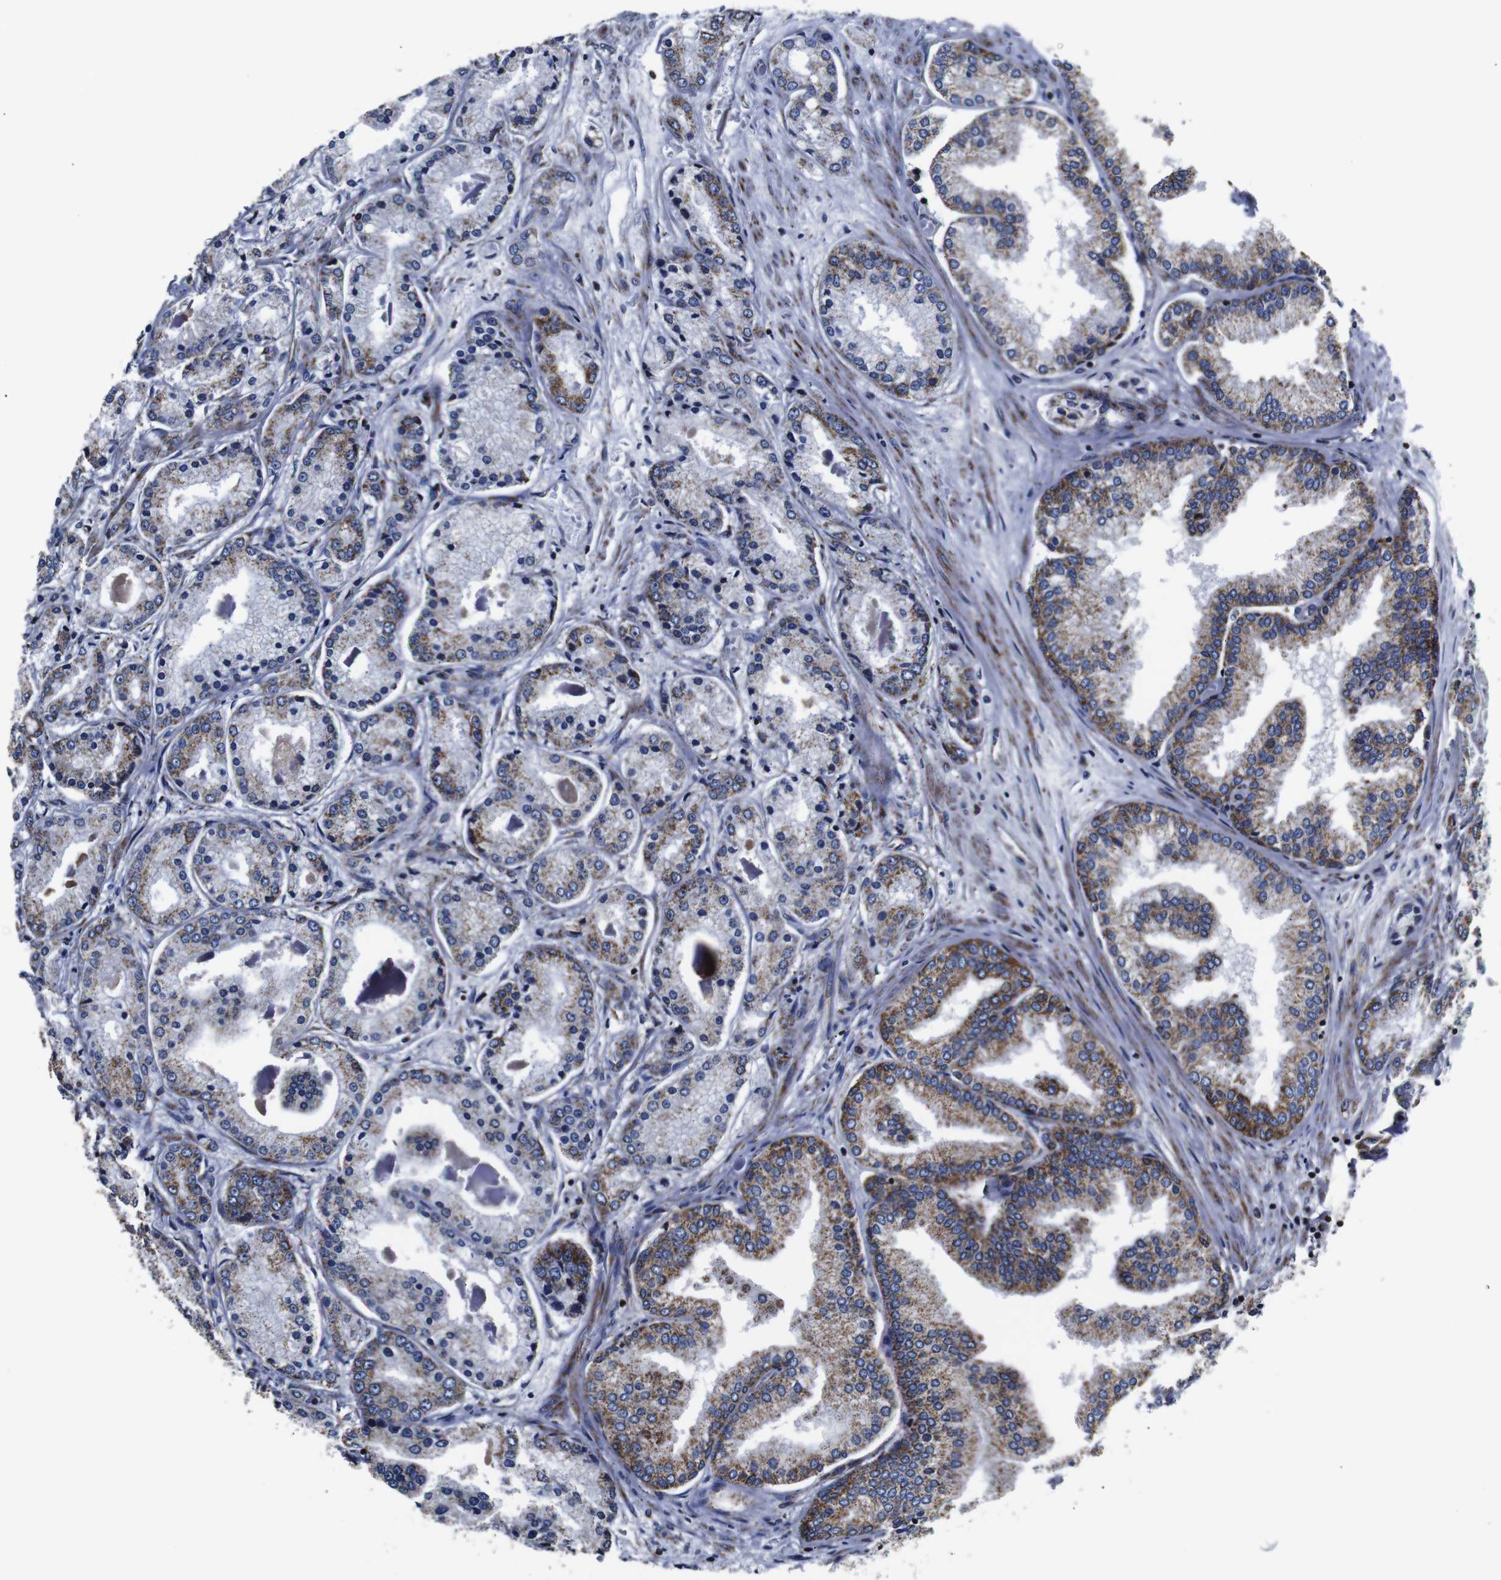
{"staining": {"intensity": "moderate", "quantity": "<25%", "location": "cytoplasmic/membranous"}, "tissue": "prostate cancer", "cell_type": "Tumor cells", "image_type": "cancer", "snomed": [{"axis": "morphology", "description": "Adenocarcinoma, High grade"}, {"axis": "topography", "description": "Prostate"}], "caption": "Protein staining of prostate cancer (high-grade adenocarcinoma) tissue exhibits moderate cytoplasmic/membranous staining in approximately <25% of tumor cells.", "gene": "FKBP9", "patient": {"sex": "male", "age": 59}}